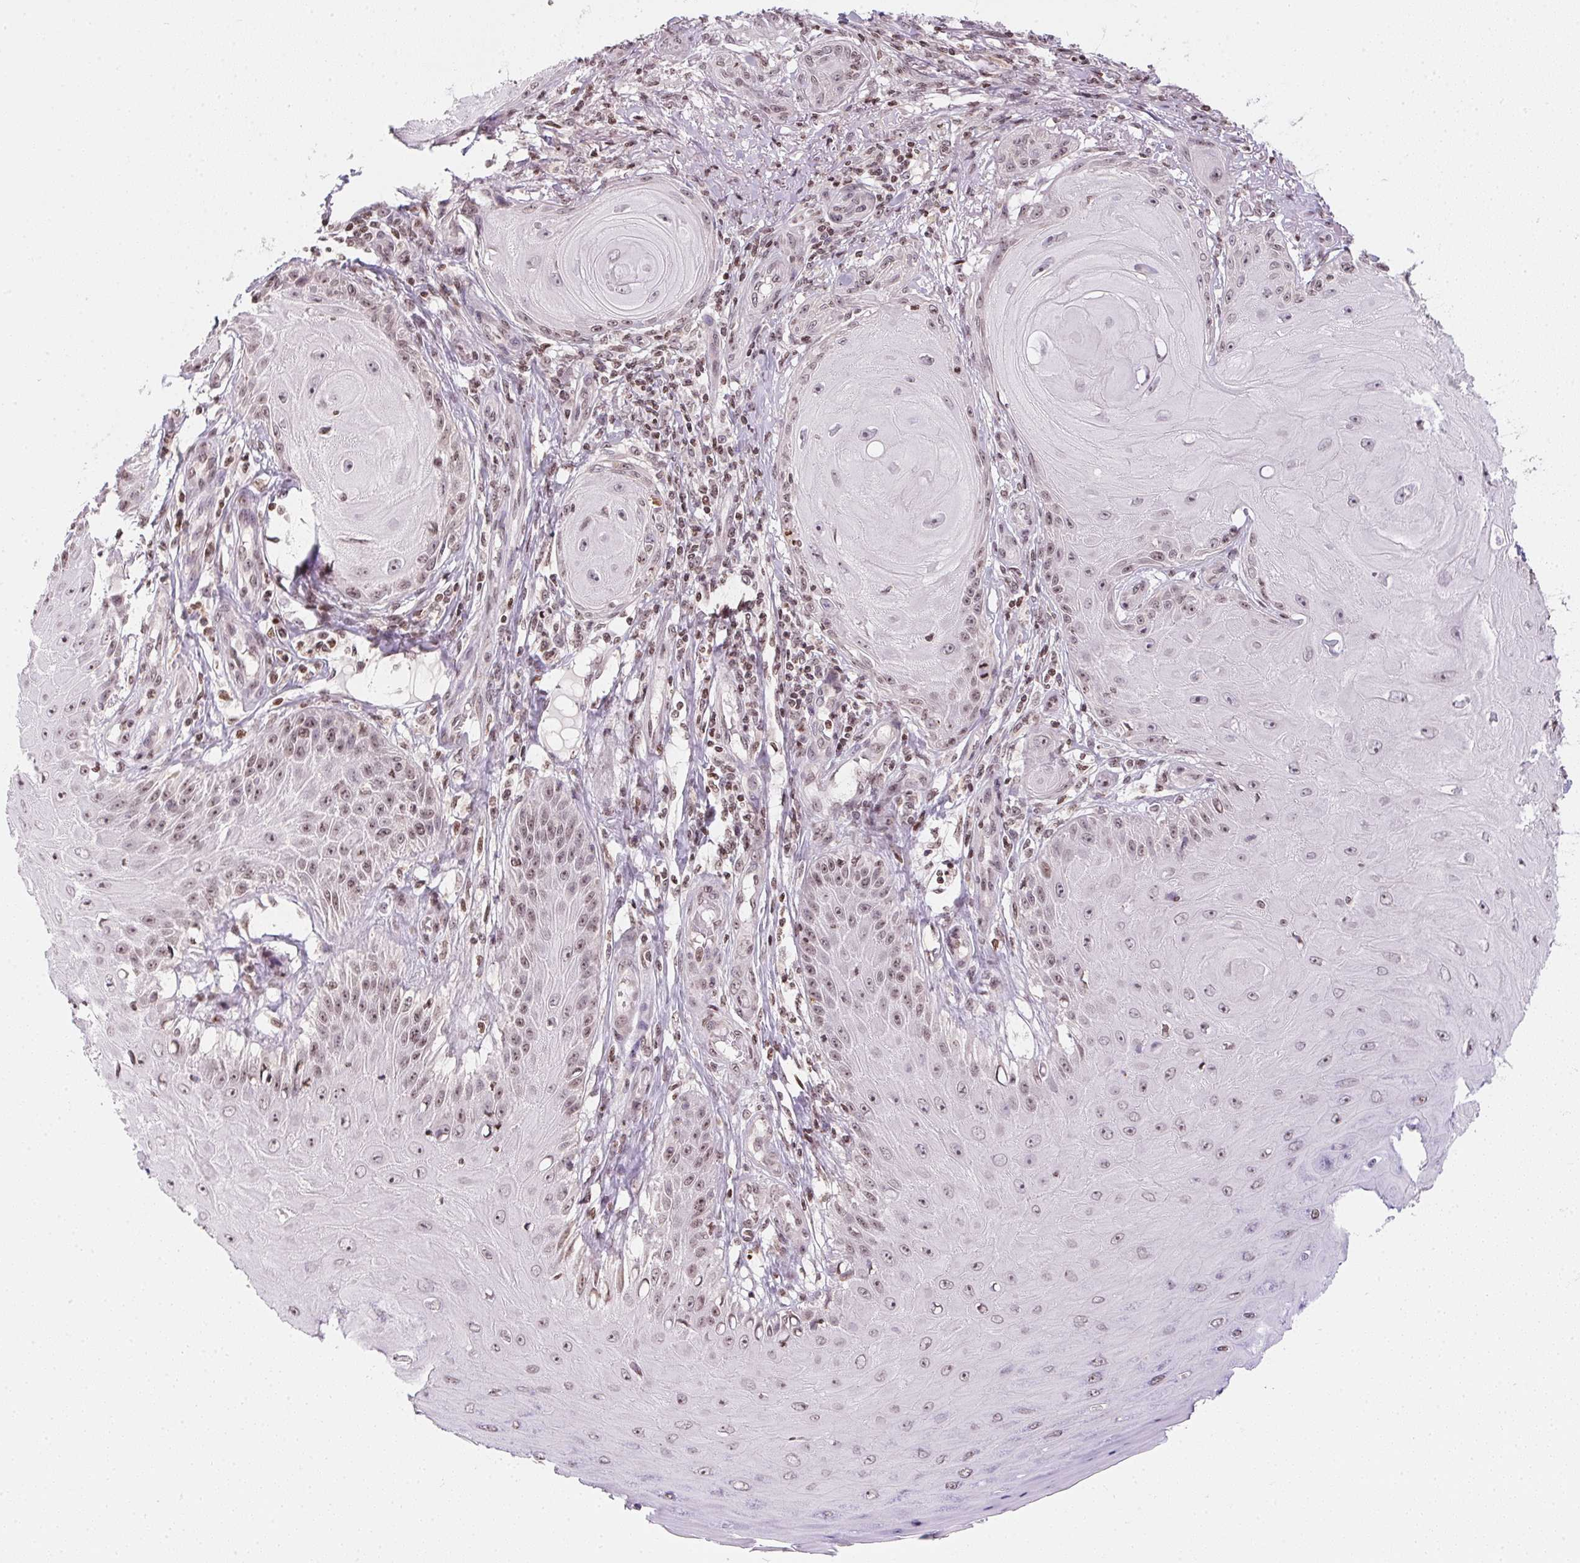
{"staining": {"intensity": "weak", "quantity": "25%-75%", "location": "nuclear"}, "tissue": "skin cancer", "cell_type": "Tumor cells", "image_type": "cancer", "snomed": [{"axis": "morphology", "description": "Squamous cell carcinoma, NOS"}, {"axis": "topography", "description": "Skin"}], "caption": "Immunohistochemical staining of skin squamous cell carcinoma reveals low levels of weak nuclear protein positivity in approximately 25%-75% of tumor cells. The staining was performed using DAB to visualize the protein expression in brown, while the nuclei were stained in blue with hematoxylin (Magnification: 20x).", "gene": "RNF181", "patient": {"sex": "female", "age": 77}}